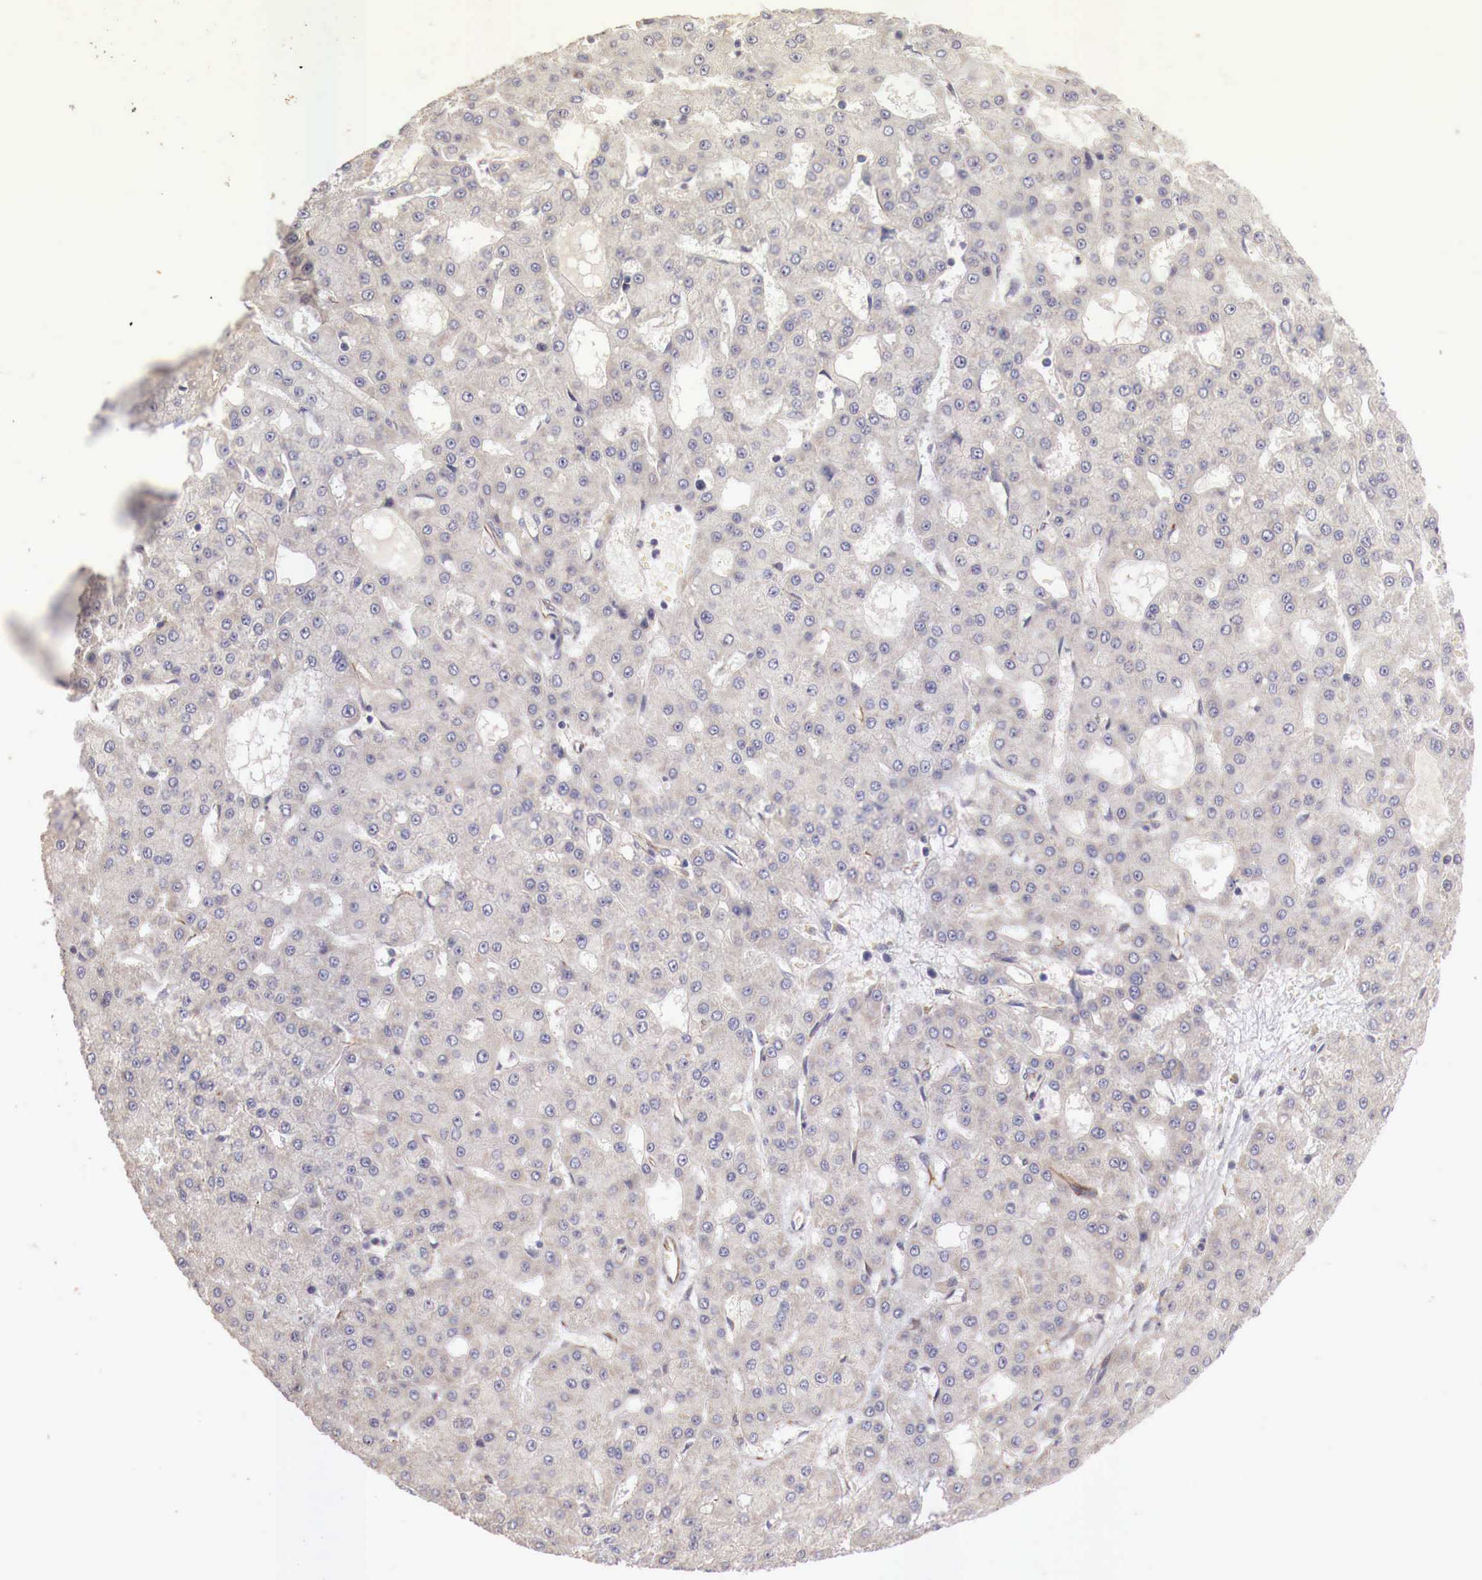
{"staining": {"intensity": "negative", "quantity": "none", "location": "none"}, "tissue": "liver cancer", "cell_type": "Tumor cells", "image_type": "cancer", "snomed": [{"axis": "morphology", "description": "Carcinoma, Hepatocellular, NOS"}, {"axis": "topography", "description": "Liver"}], "caption": "DAB immunohistochemical staining of human liver cancer exhibits no significant expression in tumor cells.", "gene": "WT1", "patient": {"sex": "male", "age": 47}}